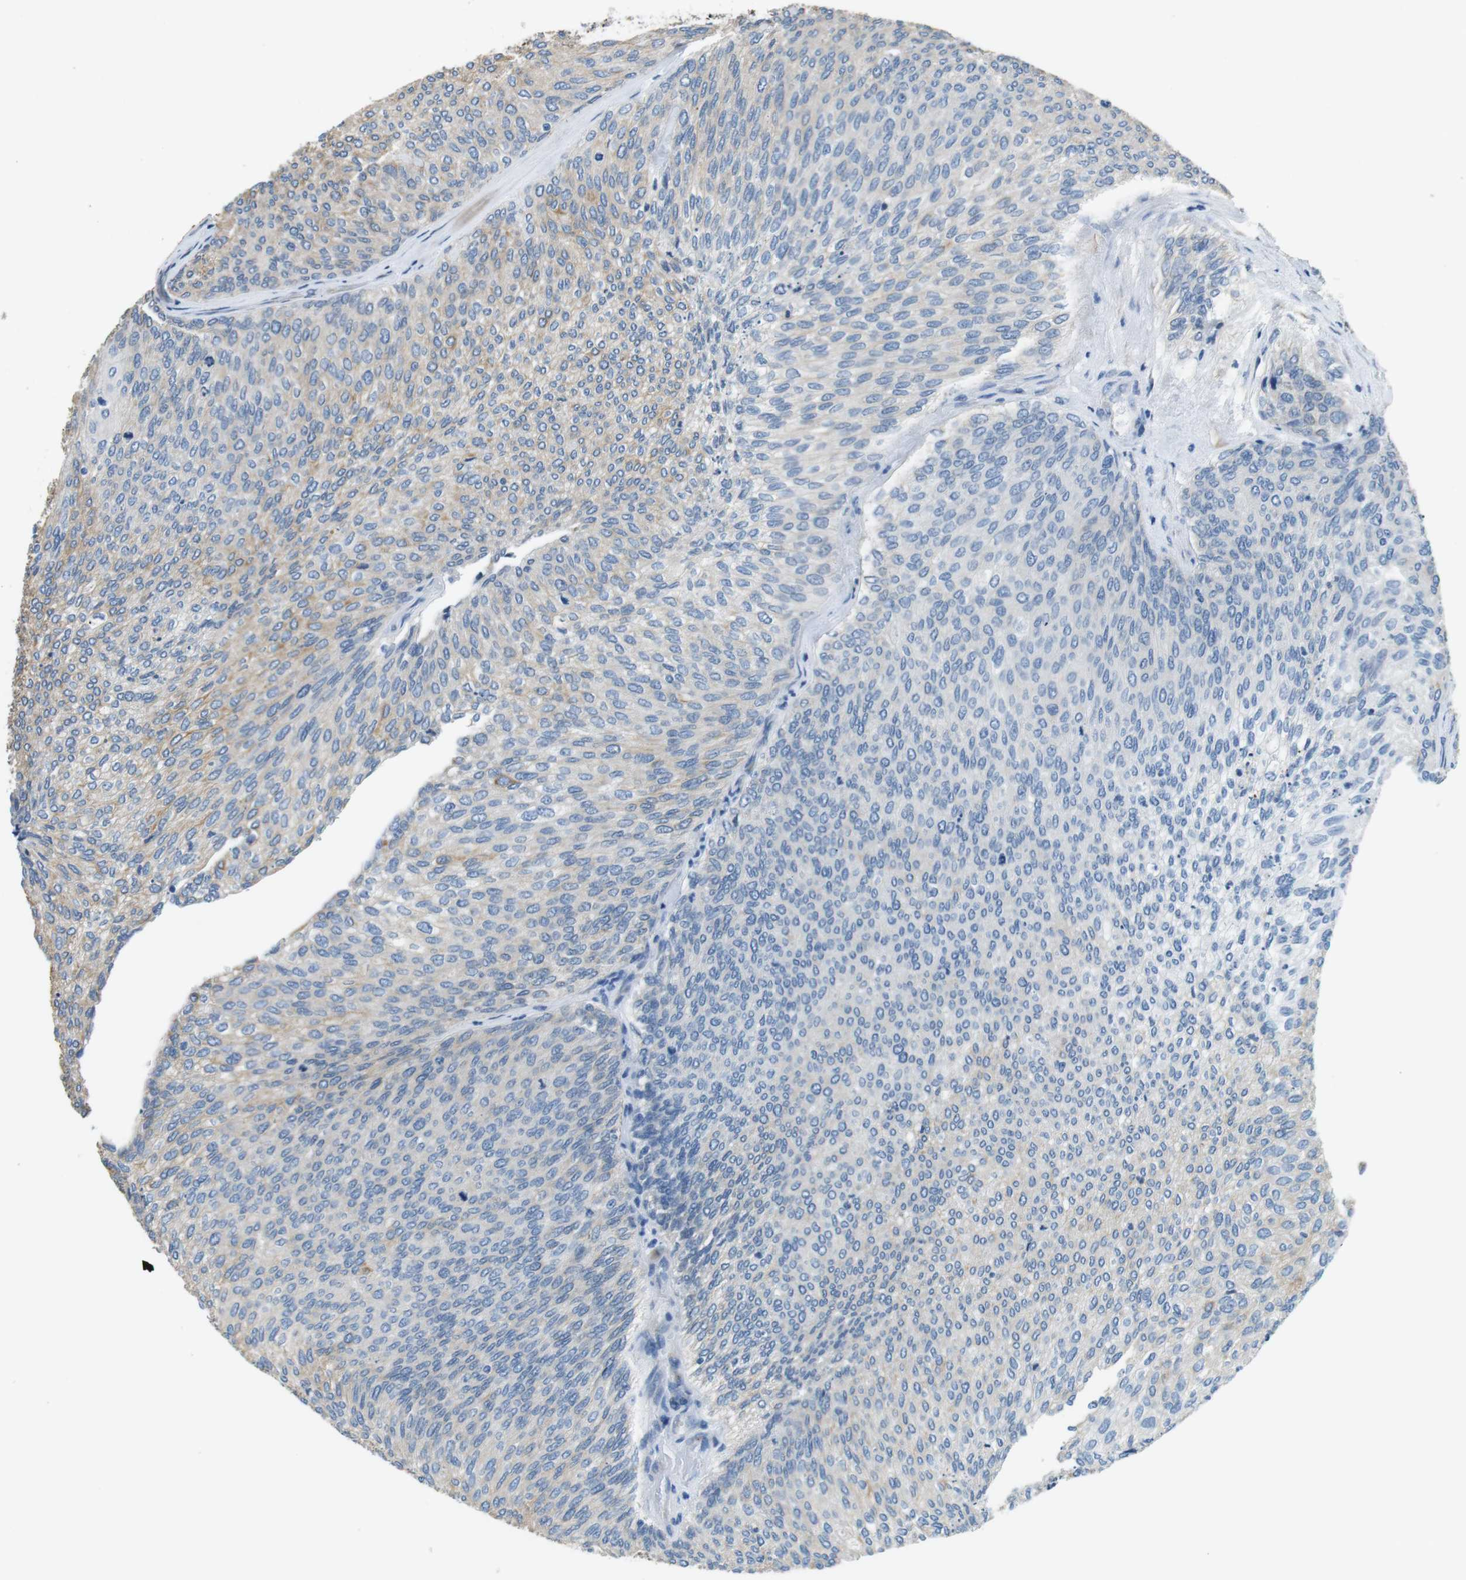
{"staining": {"intensity": "moderate", "quantity": "<25%", "location": "cytoplasmic/membranous"}, "tissue": "urothelial cancer", "cell_type": "Tumor cells", "image_type": "cancer", "snomed": [{"axis": "morphology", "description": "Urothelial carcinoma, Low grade"}, {"axis": "topography", "description": "Urinary bladder"}], "caption": "Immunohistochemistry (DAB (3,3'-diaminobenzidine)) staining of urothelial cancer displays moderate cytoplasmic/membranous protein expression in approximately <25% of tumor cells. The protein of interest is shown in brown color, while the nuclei are stained blue.", "gene": "UNC5CL", "patient": {"sex": "female", "age": 79}}